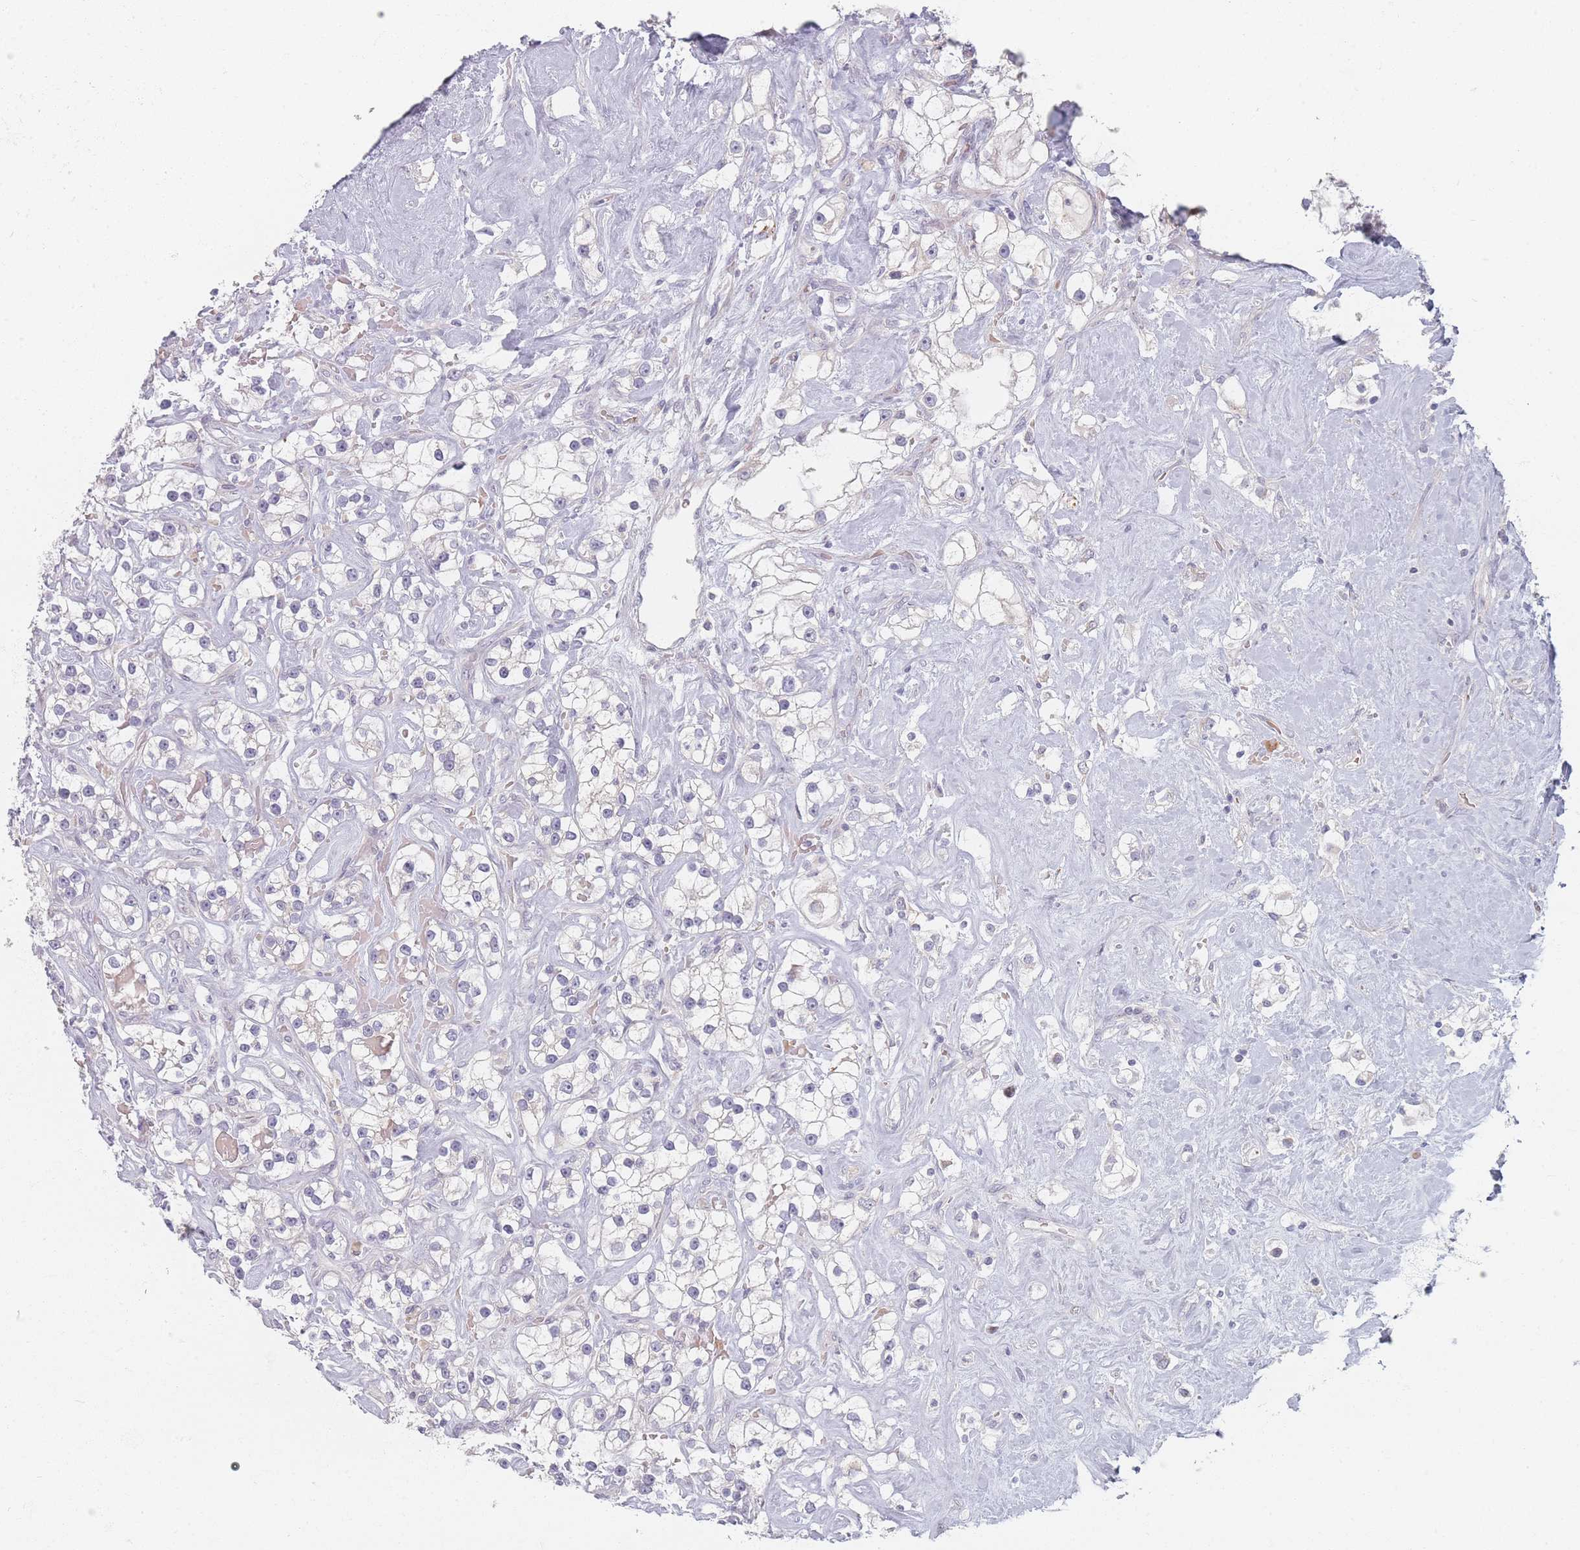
{"staining": {"intensity": "negative", "quantity": "none", "location": "none"}, "tissue": "renal cancer", "cell_type": "Tumor cells", "image_type": "cancer", "snomed": [{"axis": "morphology", "description": "Adenocarcinoma, NOS"}, {"axis": "topography", "description": "Kidney"}], "caption": "Renal cancer (adenocarcinoma) was stained to show a protein in brown. There is no significant positivity in tumor cells.", "gene": "TMOD1", "patient": {"sex": "male", "age": 77}}